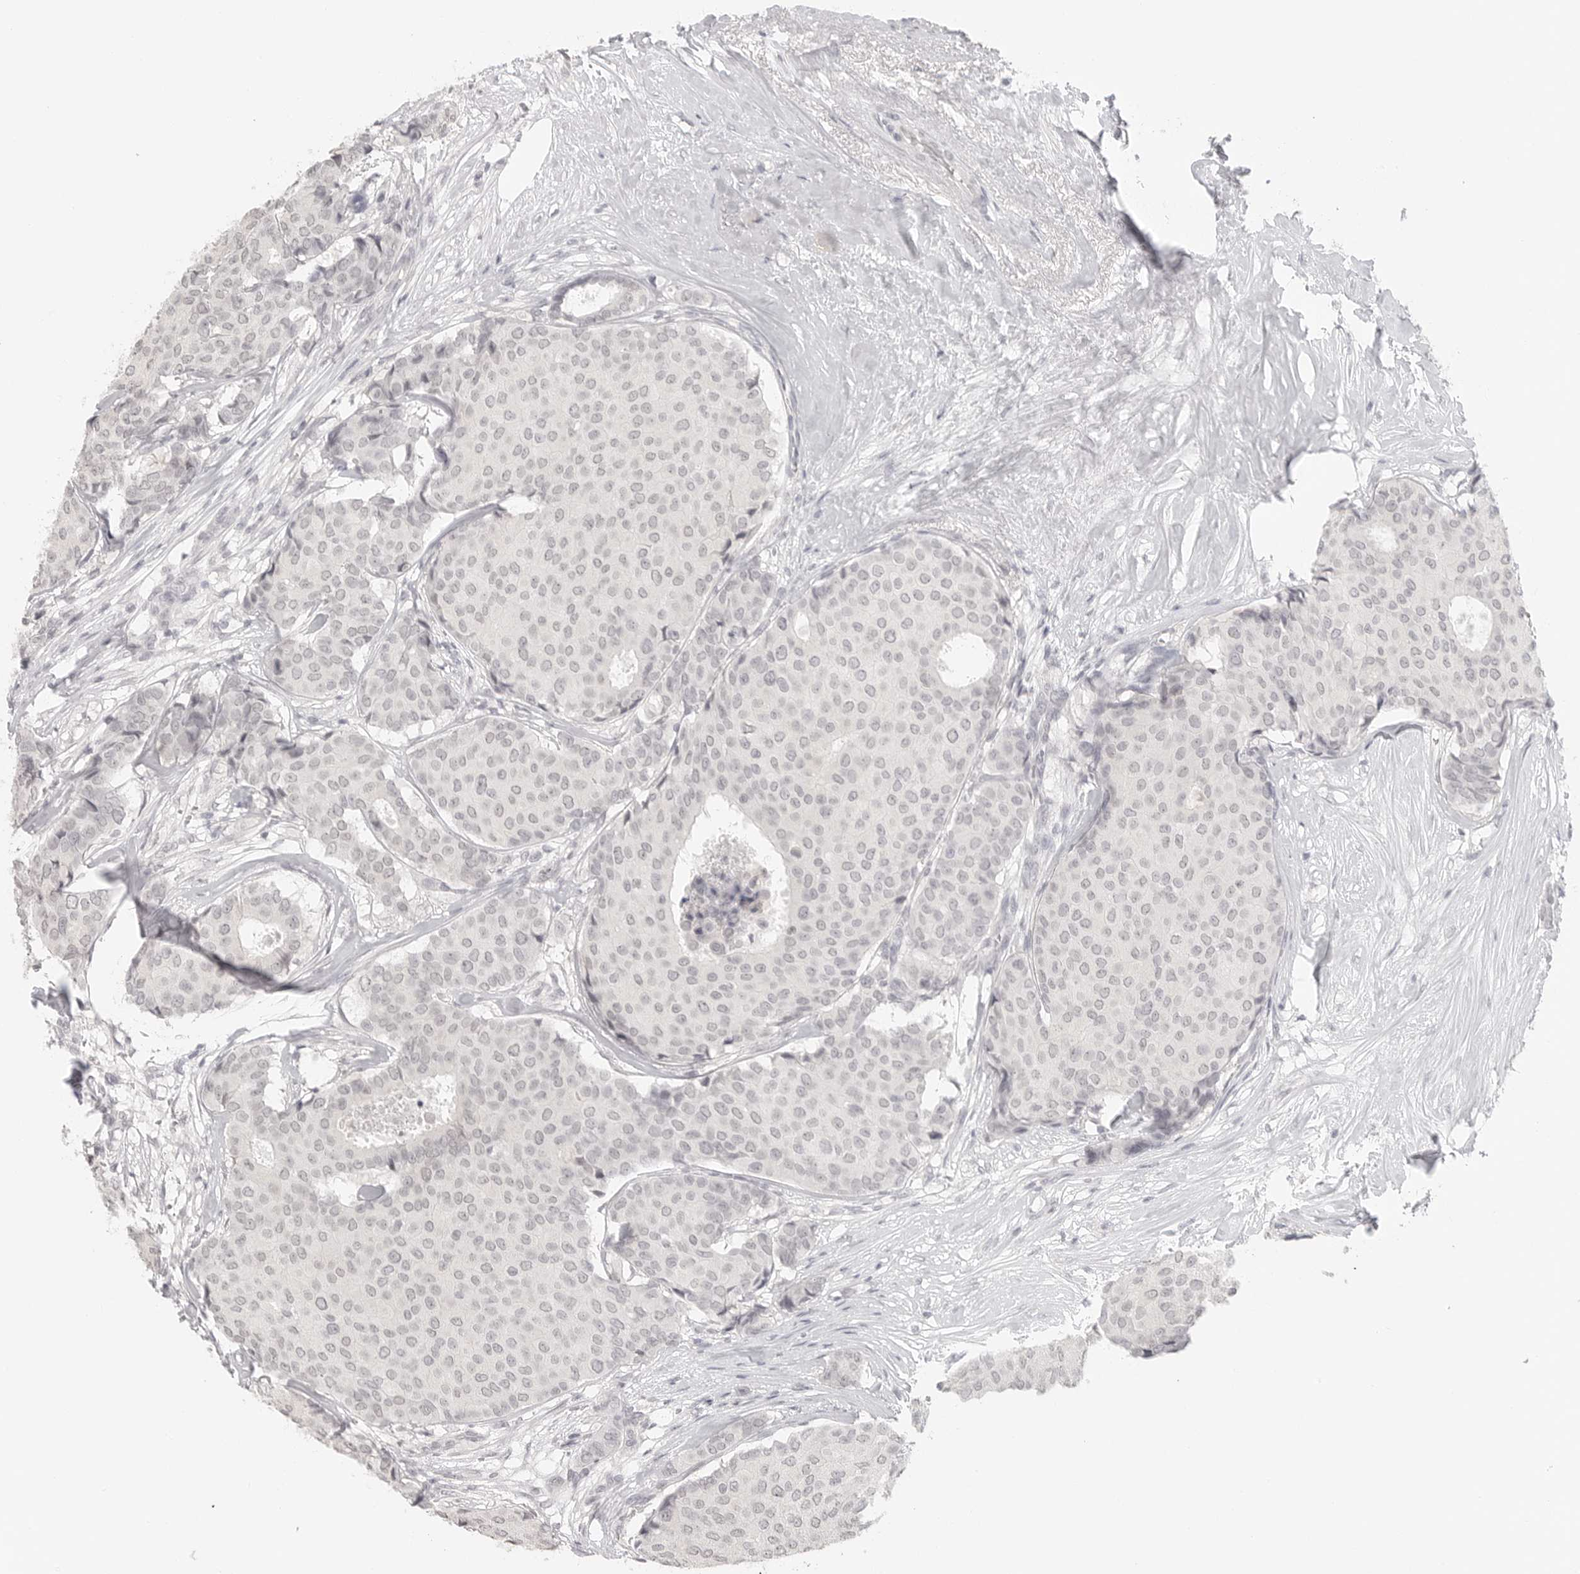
{"staining": {"intensity": "negative", "quantity": "none", "location": "none"}, "tissue": "breast cancer", "cell_type": "Tumor cells", "image_type": "cancer", "snomed": [{"axis": "morphology", "description": "Duct carcinoma"}, {"axis": "topography", "description": "Breast"}], "caption": "This micrograph is of breast cancer stained with immunohistochemistry (IHC) to label a protein in brown with the nuclei are counter-stained blue. There is no positivity in tumor cells.", "gene": "KLK11", "patient": {"sex": "female", "age": 75}}